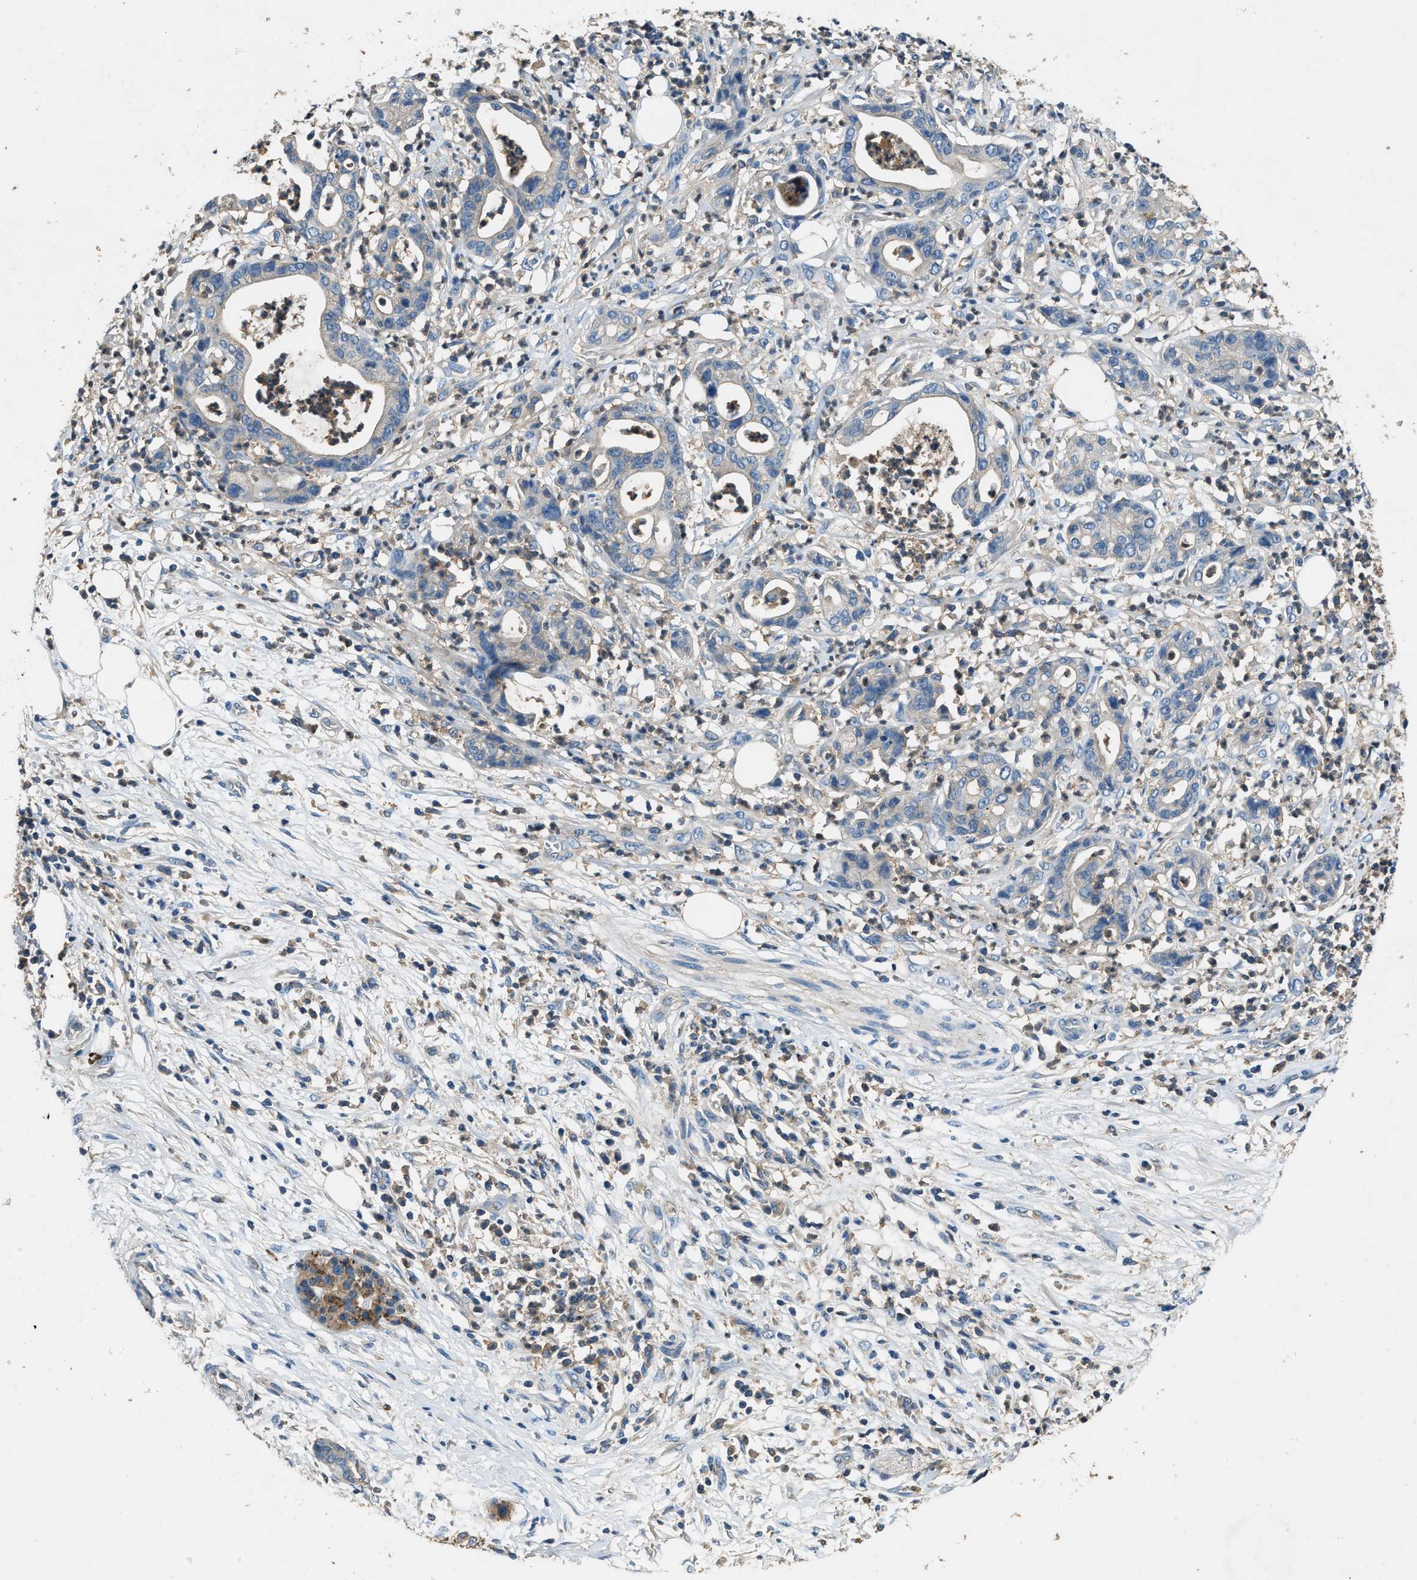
{"staining": {"intensity": "negative", "quantity": "none", "location": "none"}, "tissue": "pancreatic cancer", "cell_type": "Tumor cells", "image_type": "cancer", "snomed": [{"axis": "morphology", "description": "Adenocarcinoma, NOS"}, {"axis": "topography", "description": "Pancreas"}], "caption": "Protein analysis of pancreatic cancer exhibits no significant positivity in tumor cells.", "gene": "BLOC1S1", "patient": {"sex": "male", "age": 69}}